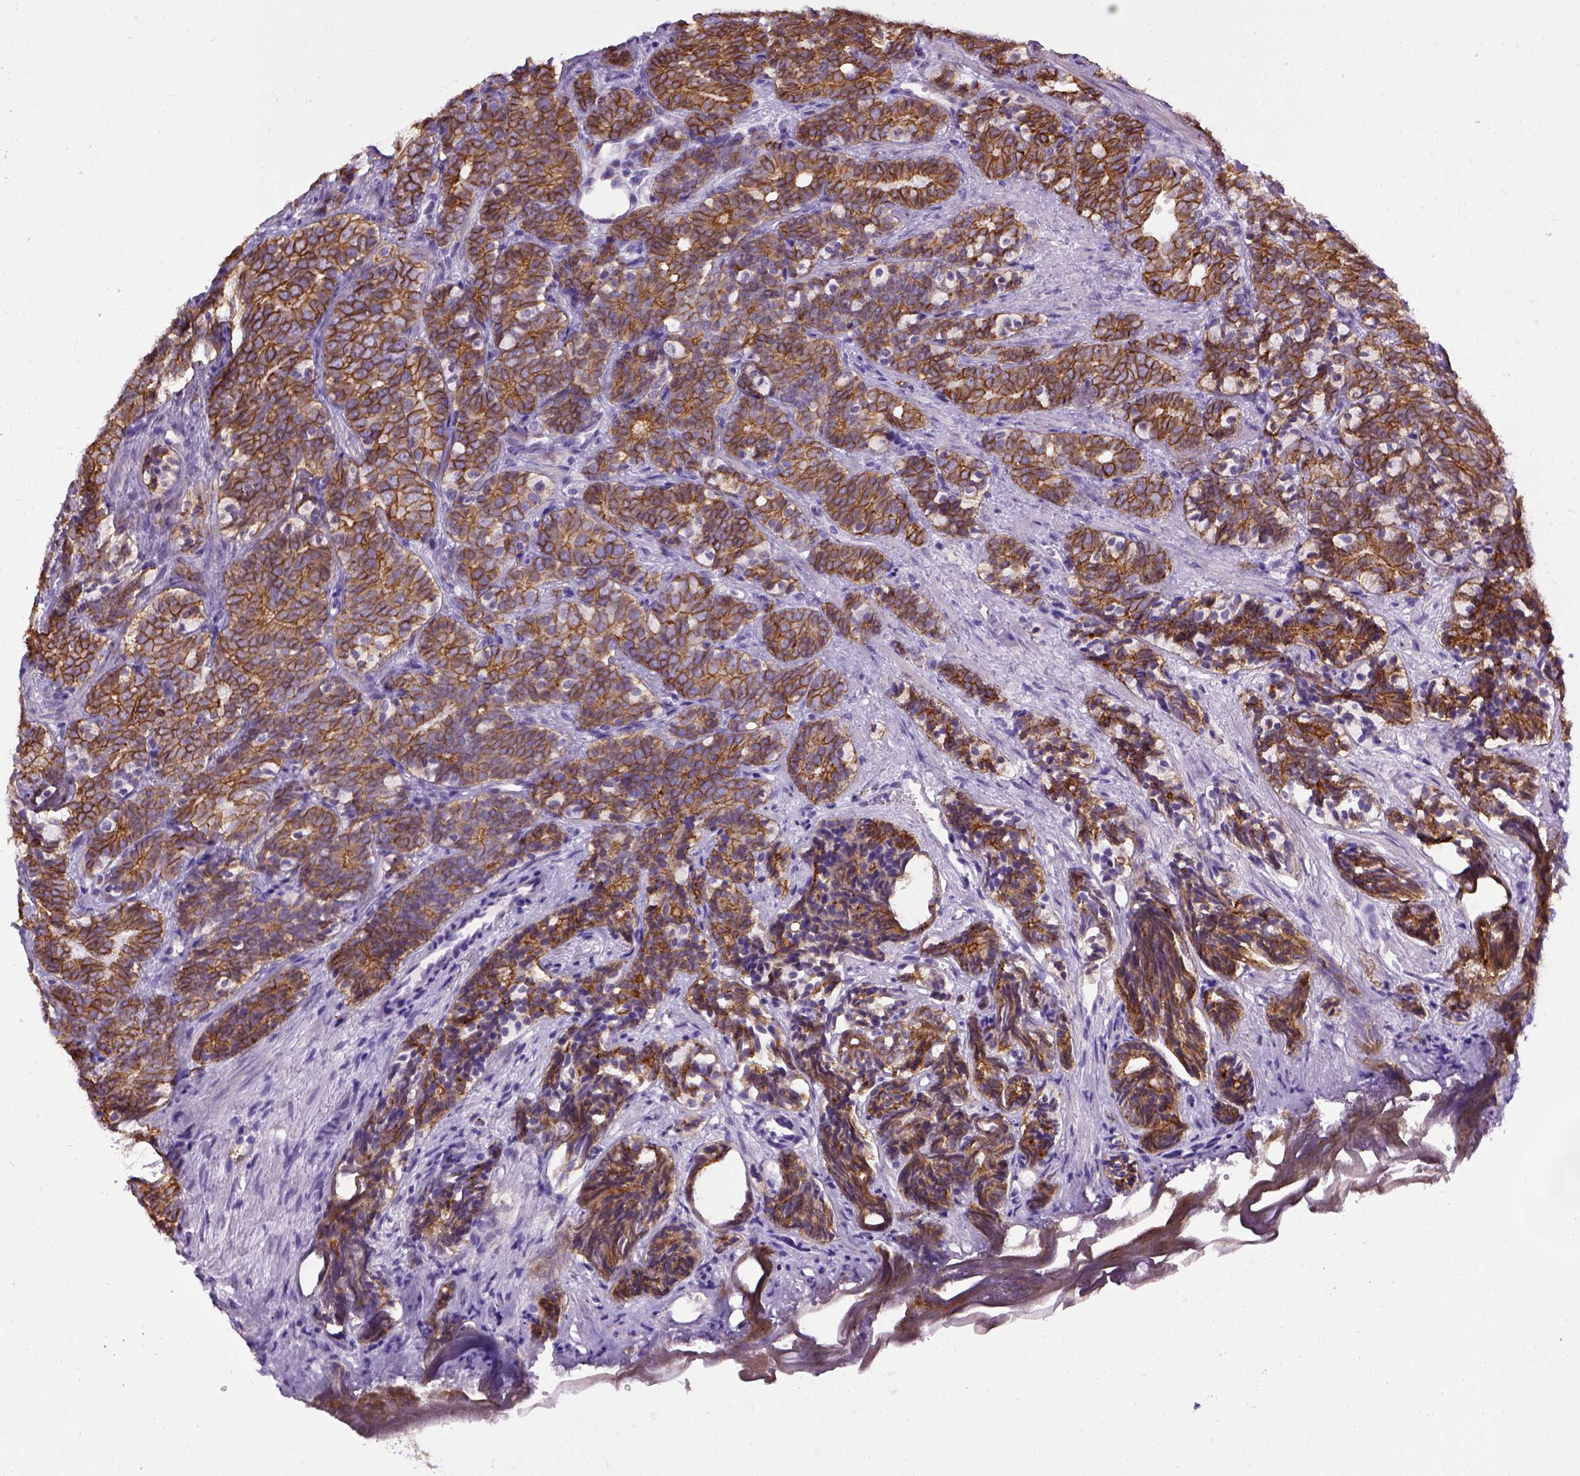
{"staining": {"intensity": "strong", "quantity": ">75%", "location": "cytoplasmic/membranous"}, "tissue": "prostate cancer", "cell_type": "Tumor cells", "image_type": "cancer", "snomed": [{"axis": "morphology", "description": "Adenocarcinoma, High grade"}, {"axis": "topography", "description": "Prostate"}], "caption": "The histopathology image exhibits staining of prostate adenocarcinoma (high-grade), revealing strong cytoplasmic/membranous protein expression (brown color) within tumor cells.", "gene": "CDH1", "patient": {"sex": "male", "age": 84}}